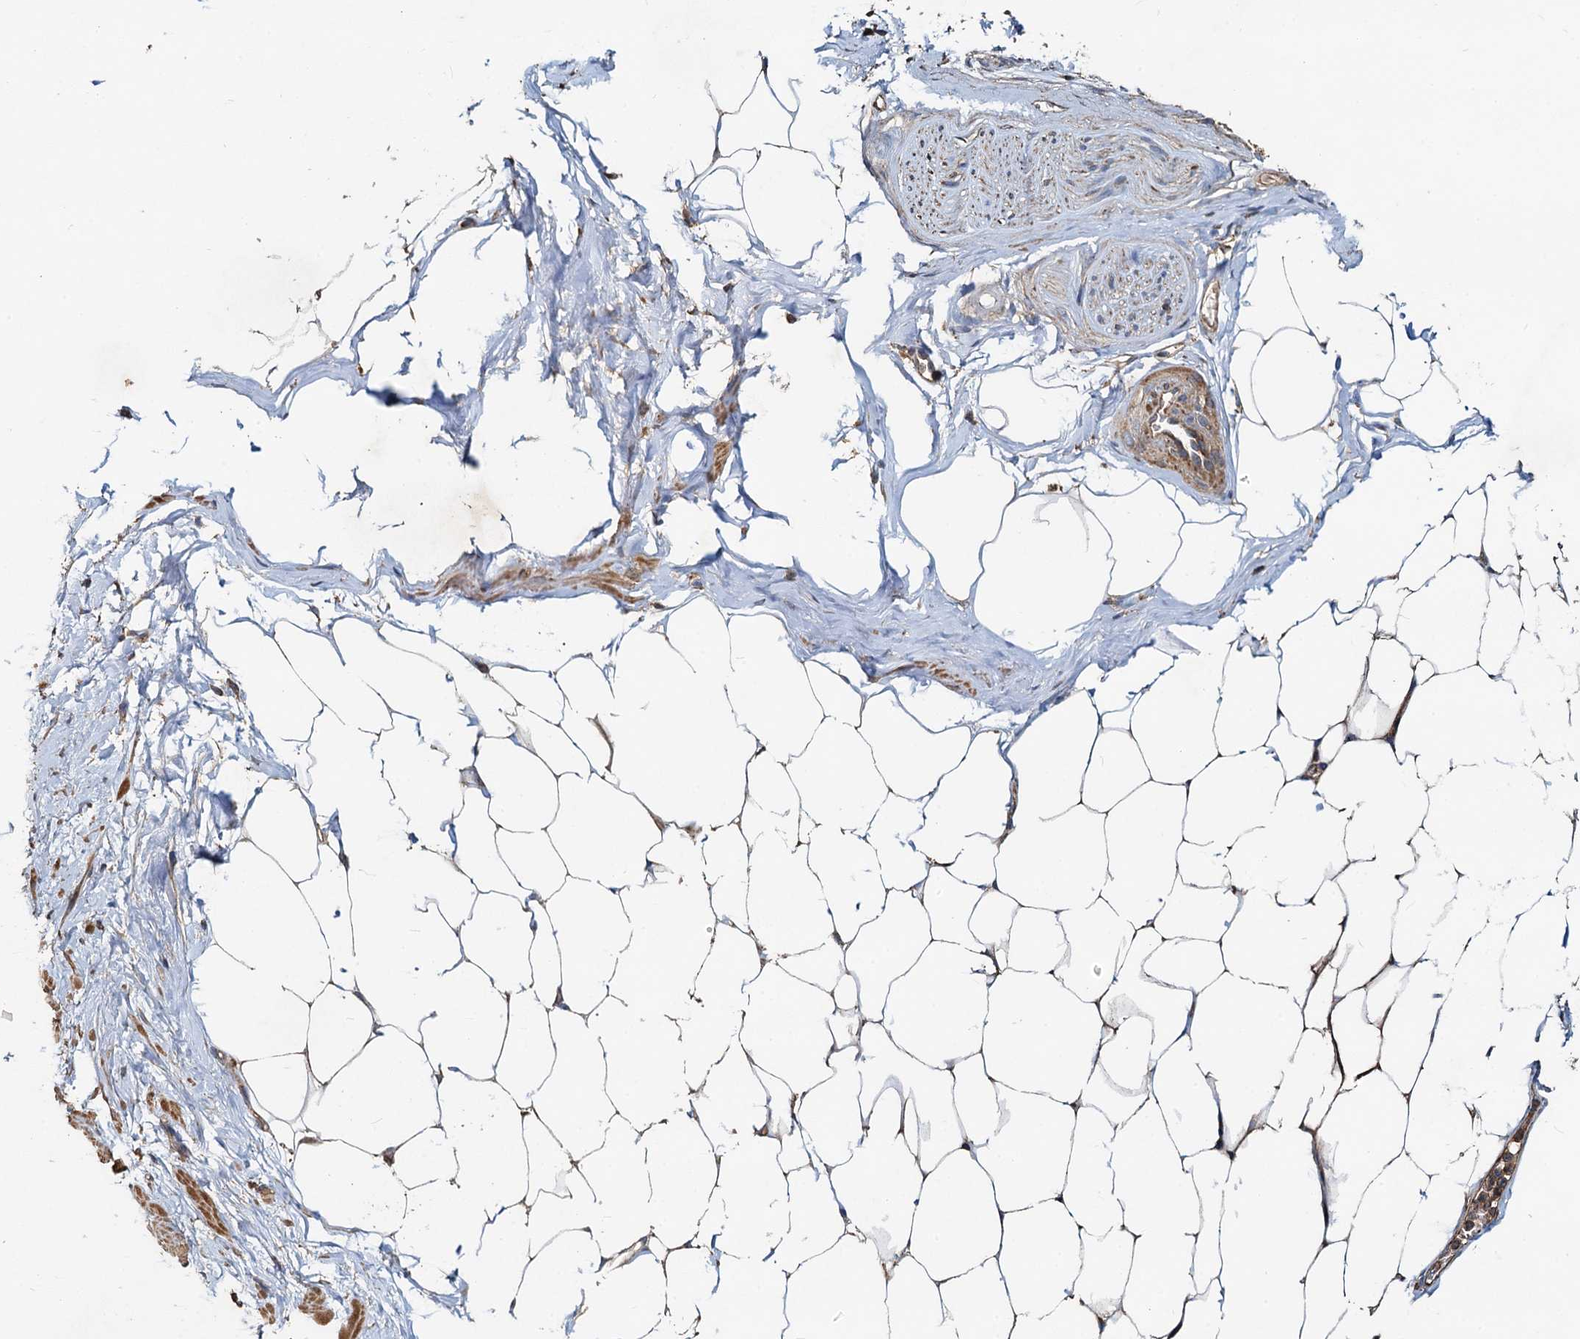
{"staining": {"intensity": "moderate", "quantity": ">75%", "location": "cytoplasmic/membranous"}, "tissue": "adipose tissue", "cell_type": "Adipocytes", "image_type": "normal", "snomed": [{"axis": "morphology", "description": "Normal tissue, NOS"}, {"axis": "morphology", "description": "Adenocarcinoma, Low grade"}, {"axis": "topography", "description": "Prostate"}, {"axis": "topography", "description": "Peripheral nerve tissue"}], "caption": "This is a micrograph of immunohistochemistry staining of unremarkable adipose tissue, which shows moderate positivity in the cytoplasmic/membranous of adipocytes.", "gene": "SDS", "patient": {"sex": "male", "age": 63}}